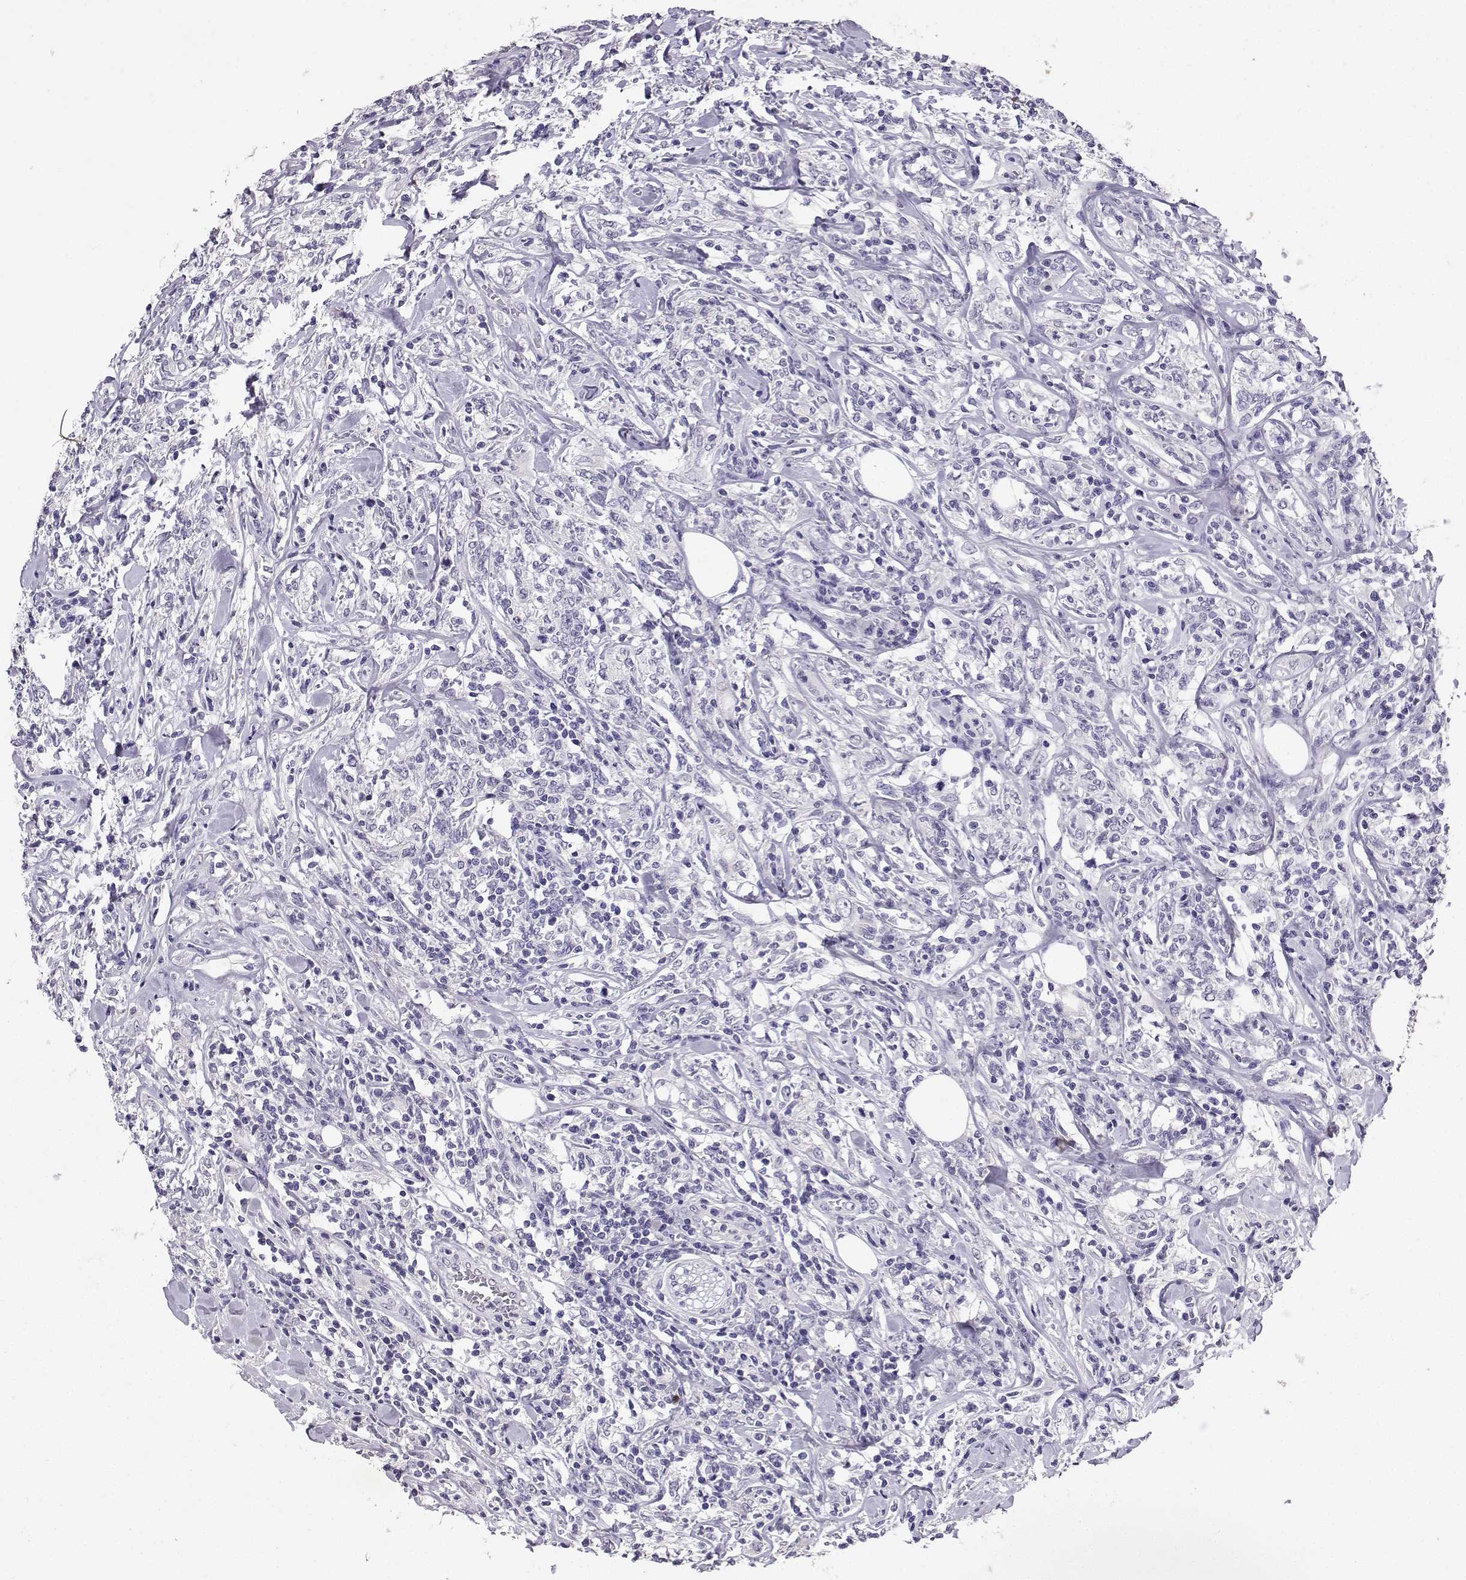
{"staining": {"intensity": "negative", "quantity": "none", "location": "none"}, "tissue": "lymphoma", "cell_type": "Tumor cells", "image_type": "cancer", "snomed": [{"axis": "morphology", "description": "Malignant lymphoma, non-Hodgkin's type, High grade"}, {"axis": "topography", "description": "Lymph node"}], "caption": "High magnification brightfield microscopy of lymphoma stained with DAB (3,3'-diaminobenzidine) (brown) and counterstained with hematoxylin (blue): tumor cells show no significant staining.", "gene": "SPAG11B", "patient": {"sex": "female", "age": 84}}